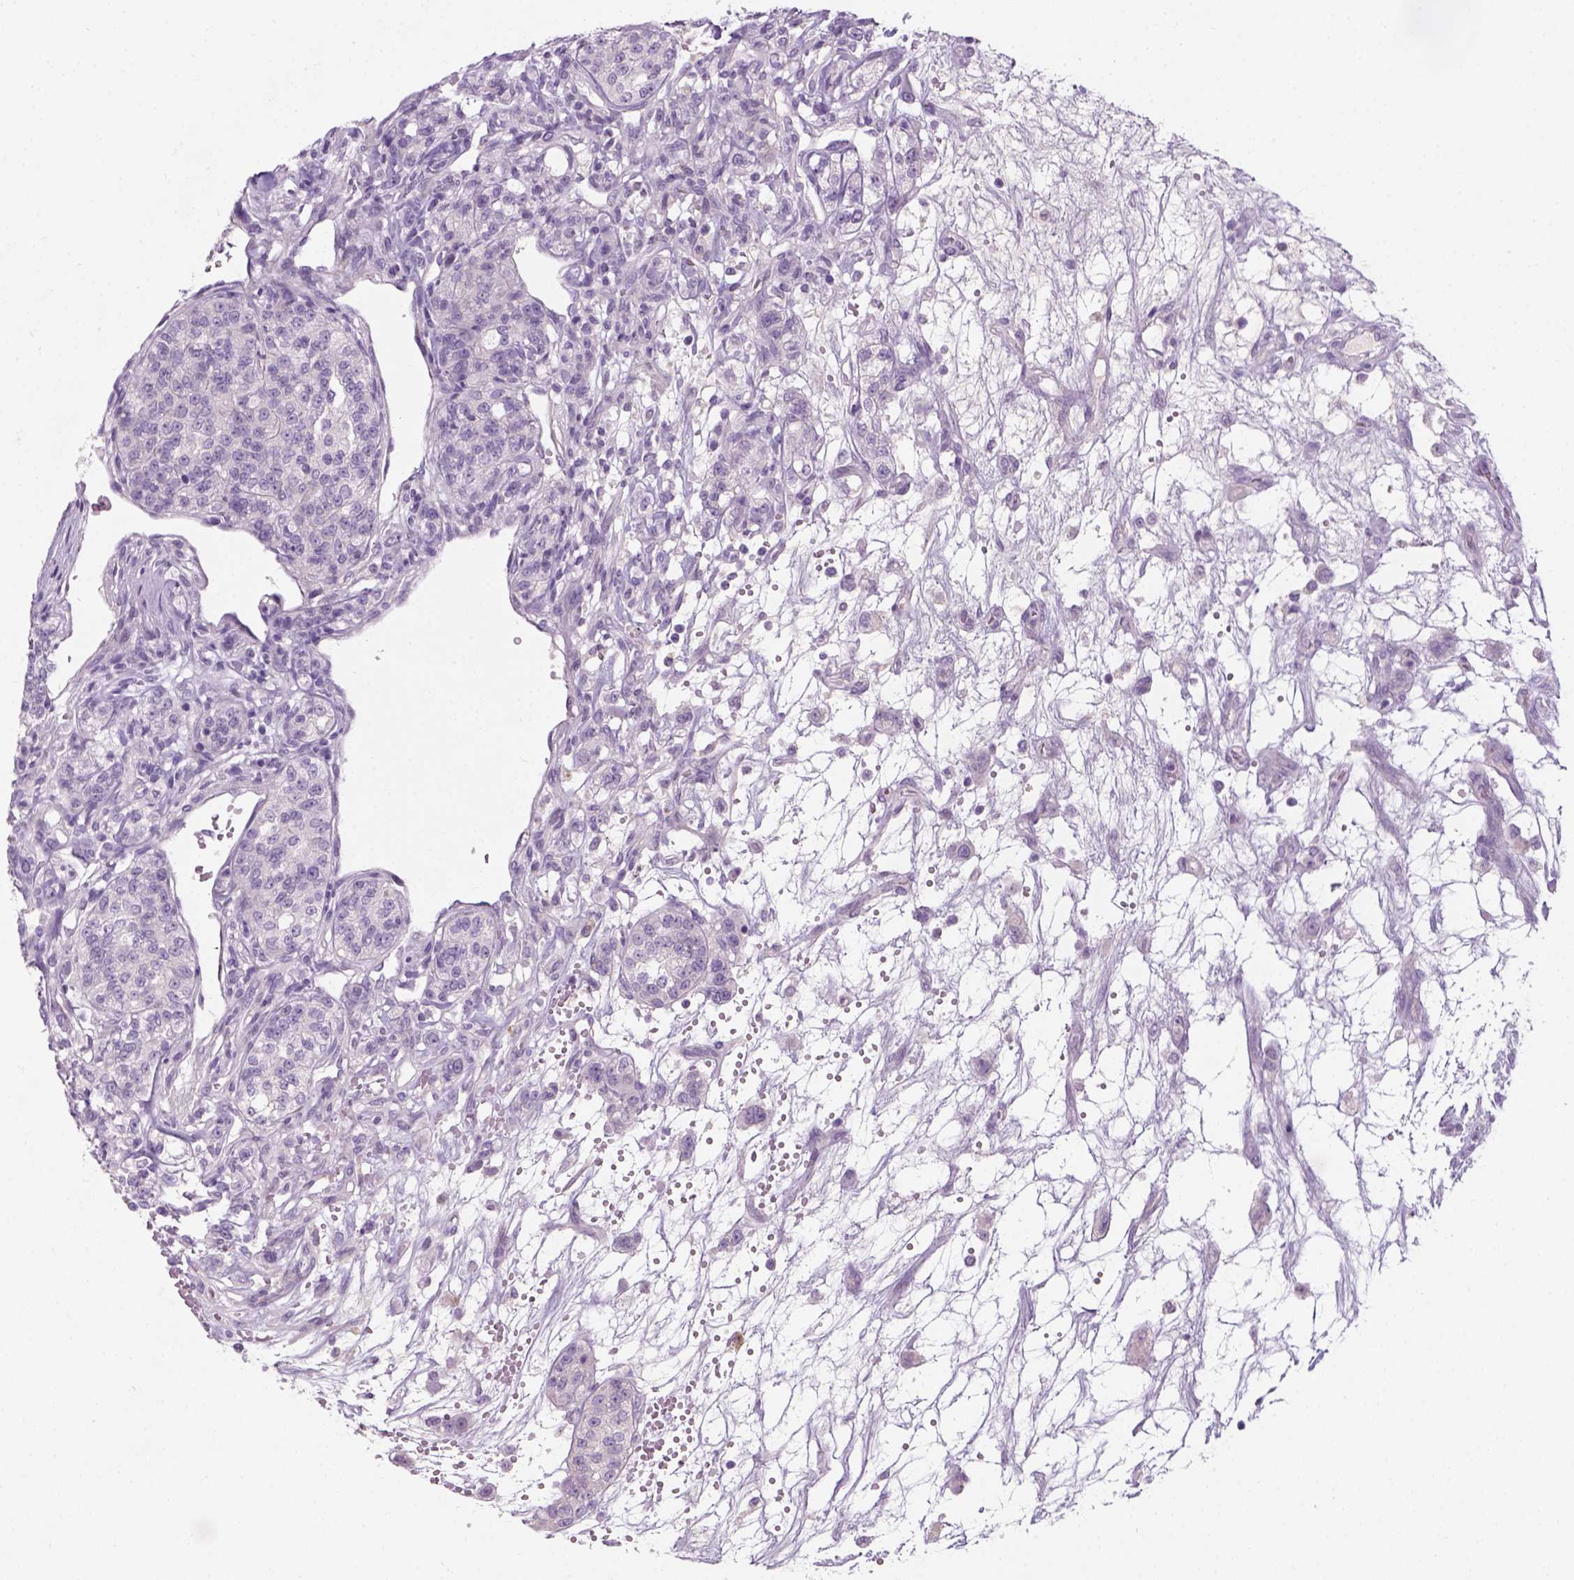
{"staining": {"intensity": "negative", "quantity": "none", "location": "none"}, "tissue": "renal cancer", "cell_type": "Tumor cells", "image_type": "cancer", "snomed": [{"axis": "morphology", "description": "Adenocarcinoma, NOS"}, {"axis": "topography", "description": "Kidney"}], "caption": "Renal adenocarcinoma was stained to show a protein in brown. There is no significant expression in tumor cells. Brightfield microscopy of immunohistochemistry stained with DAB (brown) and hematoxylin (blue), captured at high magnification.", "gene": "GFI1B", "patient": {"sex": "female", "age": 63}}